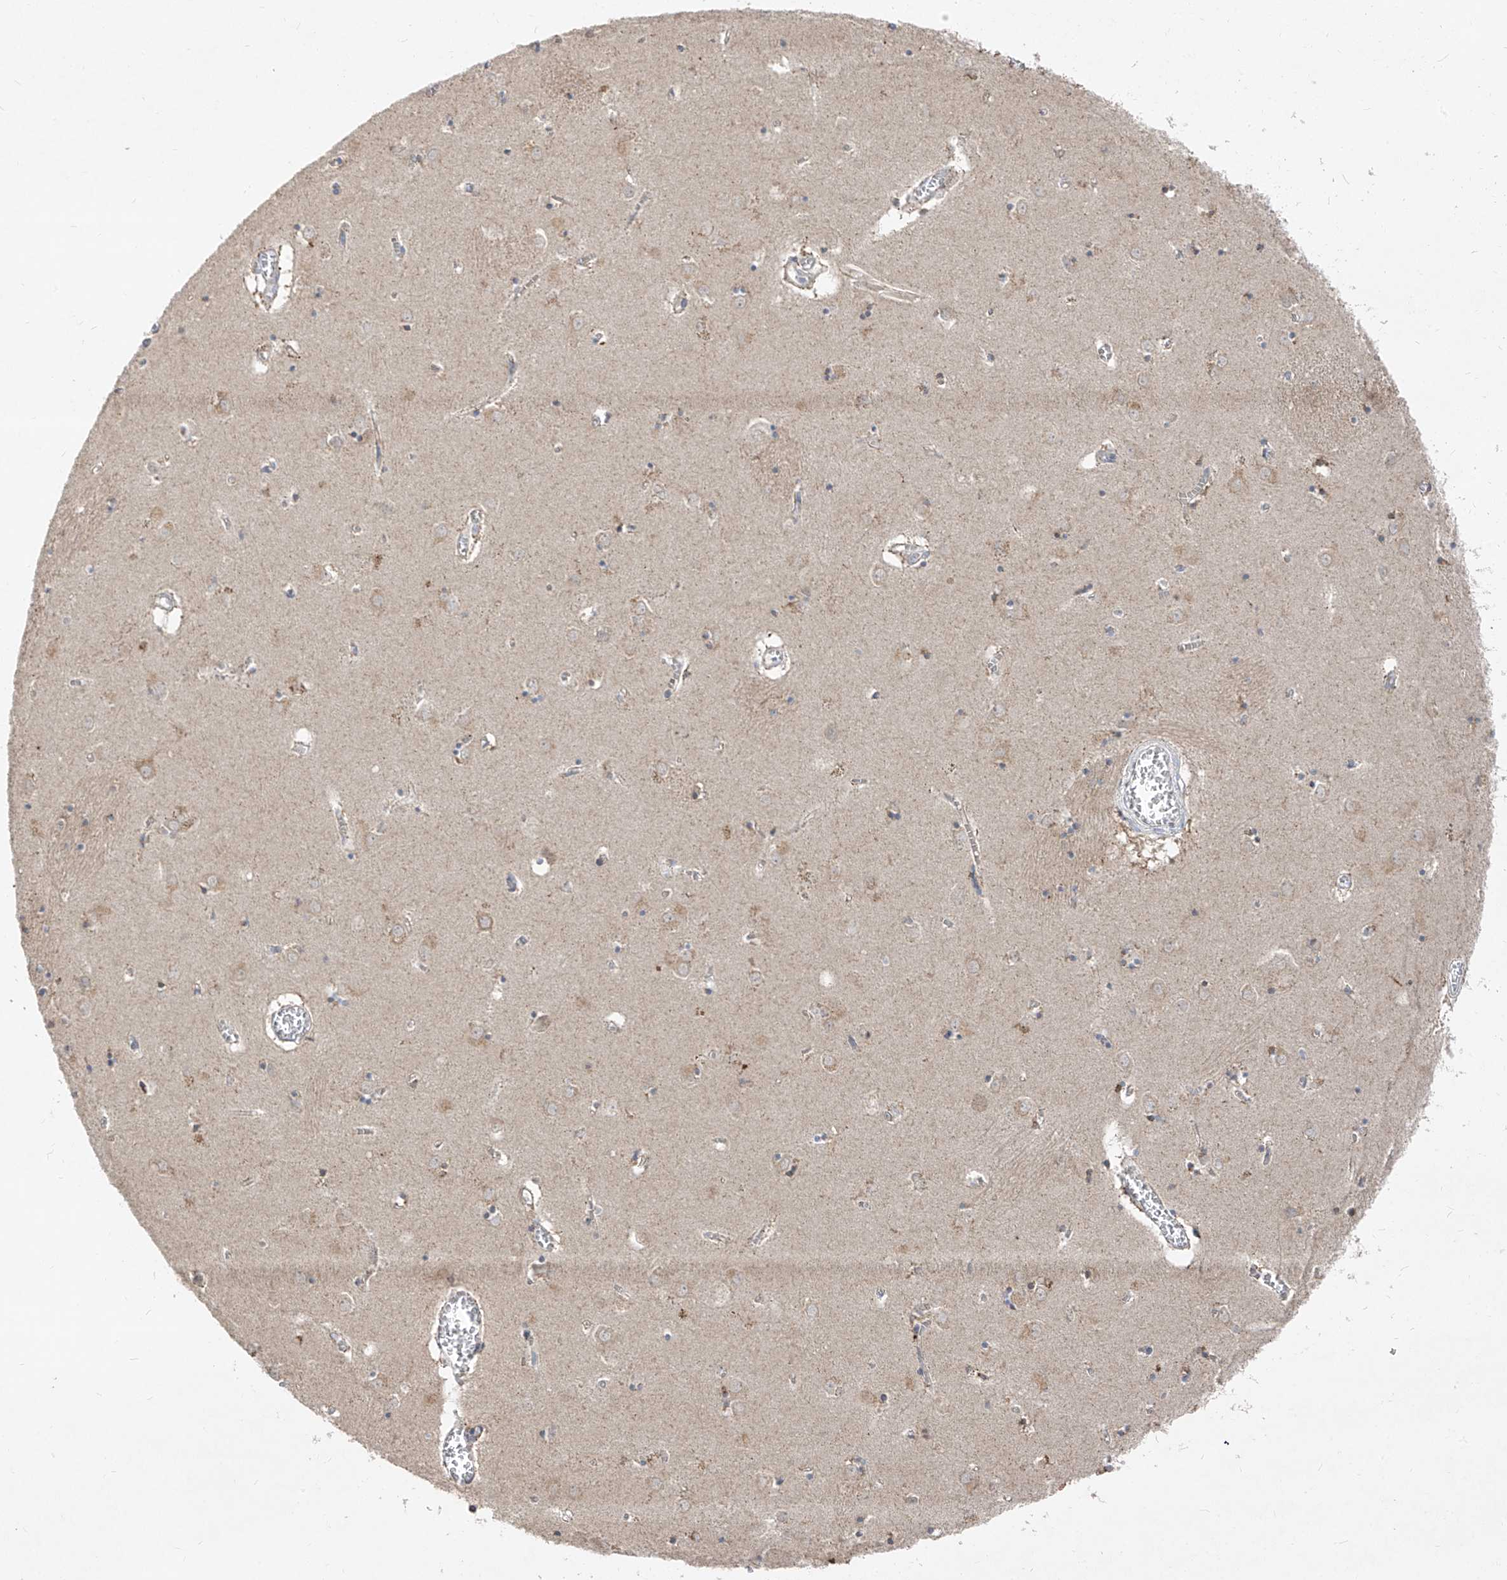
{"staining": {"intensity": "moderate", "quantity": "25%-75%", "location": "cytoplasmic/membranous"}, "tissue": "caudate", "cell_type": "Glial cells", "image_type": "normal", "snomed": [{"axis": "morphology", "description": "Normal tissue, NOS"}, {"axis": "topography", "description": "Lateral ventricle wall"}], "caption": "Protein analysis of benign caudate reveals moderate cytoplasmic/membranous positivity in approximately 25%-75% of glial cells. The staining is performed using DAB (3,3'-diaminobenzidine) brown chromogen to label protein expression. The nuclei are counter-stained blue using hematoxylin.", "gene": "ABCD3", "patient": {"sex": "male", "age": 70}}